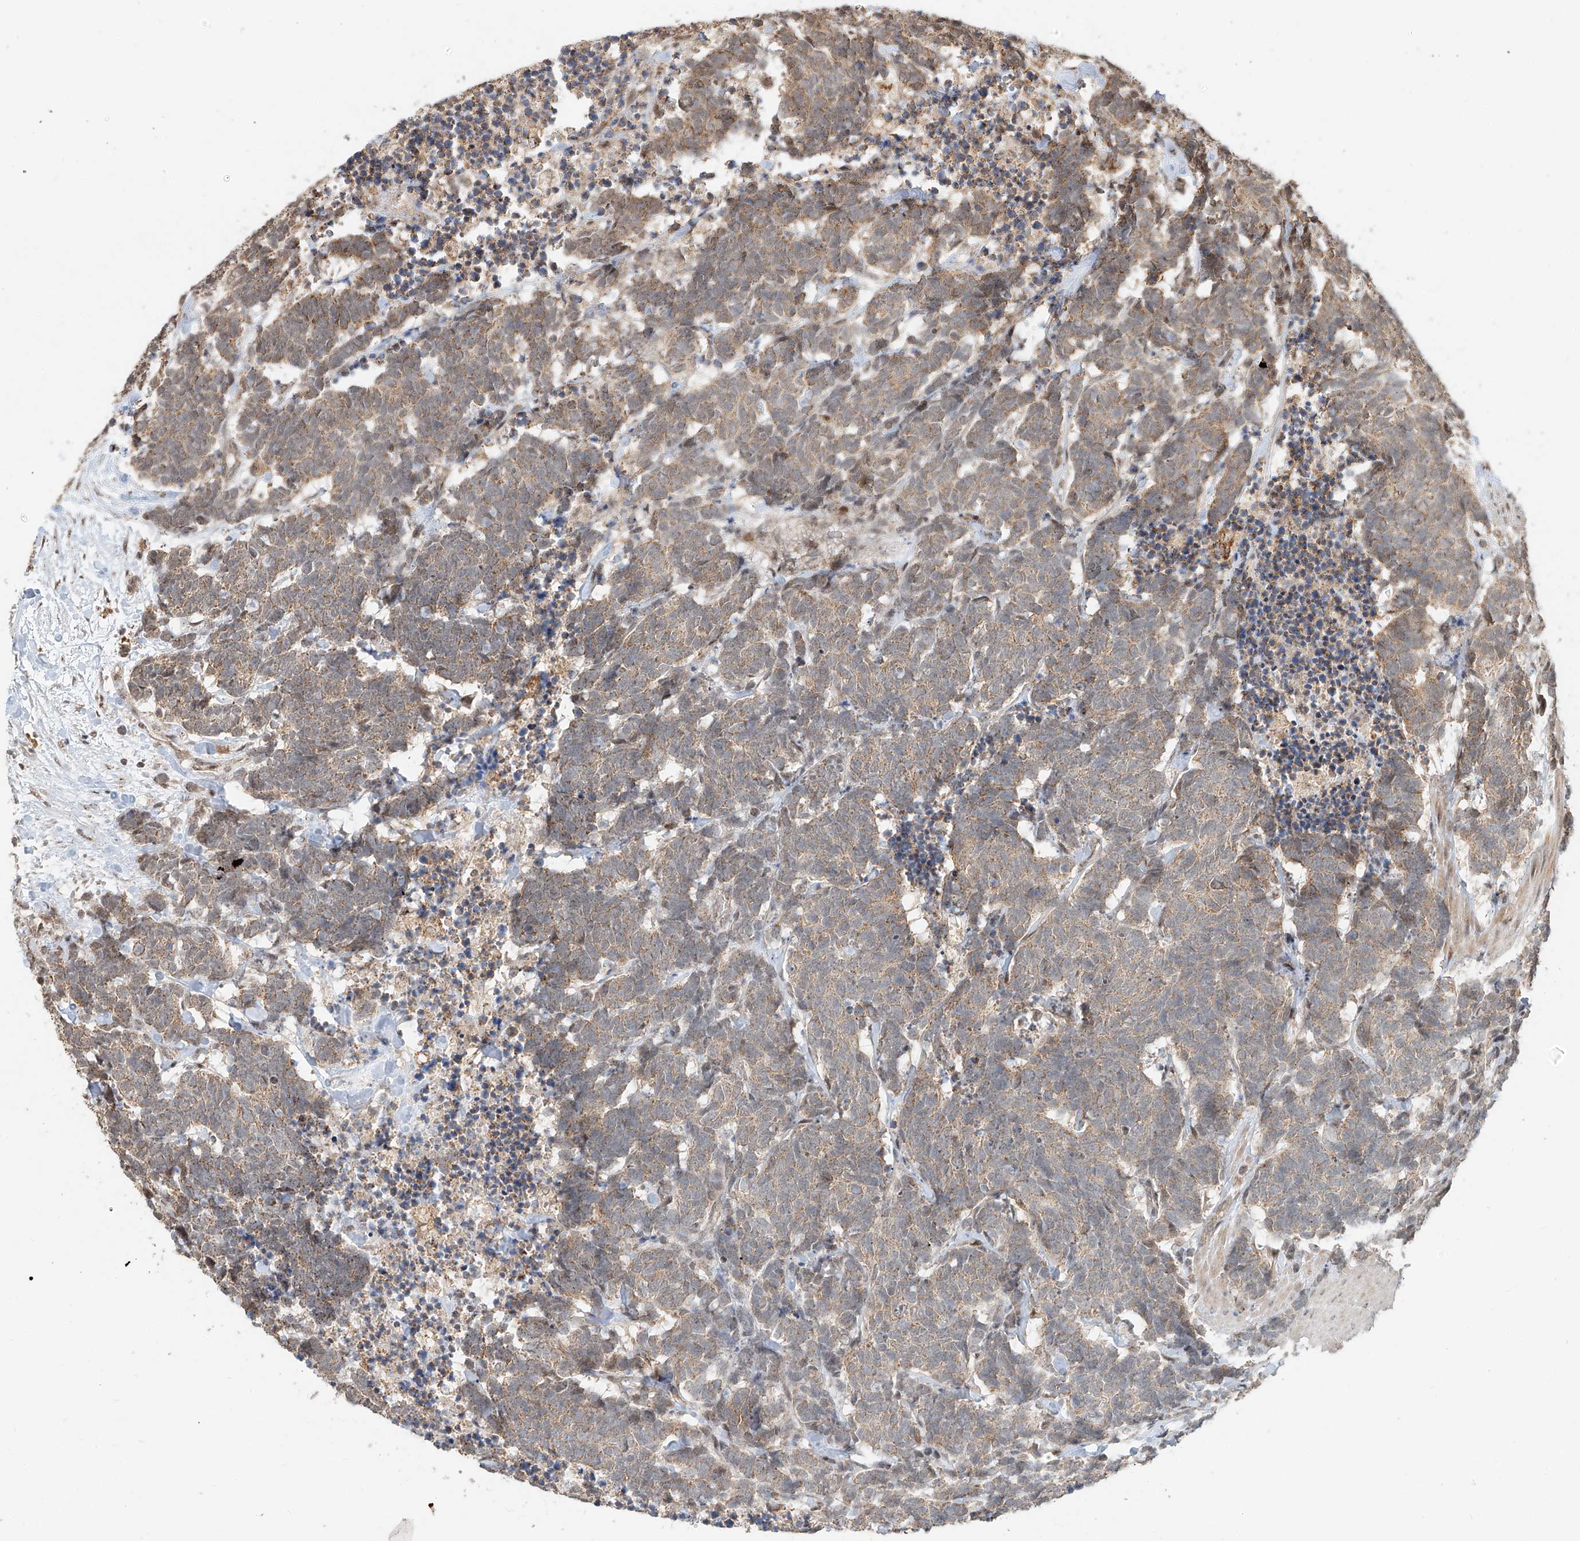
{"staining": {"intensity": "weak", "quantity": "25%-75%", "location": "cytoplasmic/membranous"}, "tissue": "carcinoid", "cell_type": "Tumor cells", "image_type": "cancer", "snomed": [{"axis": "morphology", "description": "Carcinoma, NOS"}, {"axis": "morphology", "description": "Carcinoid, malignant, NOS"}, {"axis": "topography", "description": "Urinary bladder"}], "caption": "Immunohistochemical staining of carcinoid shows low levels of weak cytoplasmic/membranous protein staining in approximately 25%-75% of tumor cells.", "gene": "SYTL3", "patient": {"sex": "male", "age": 57}}